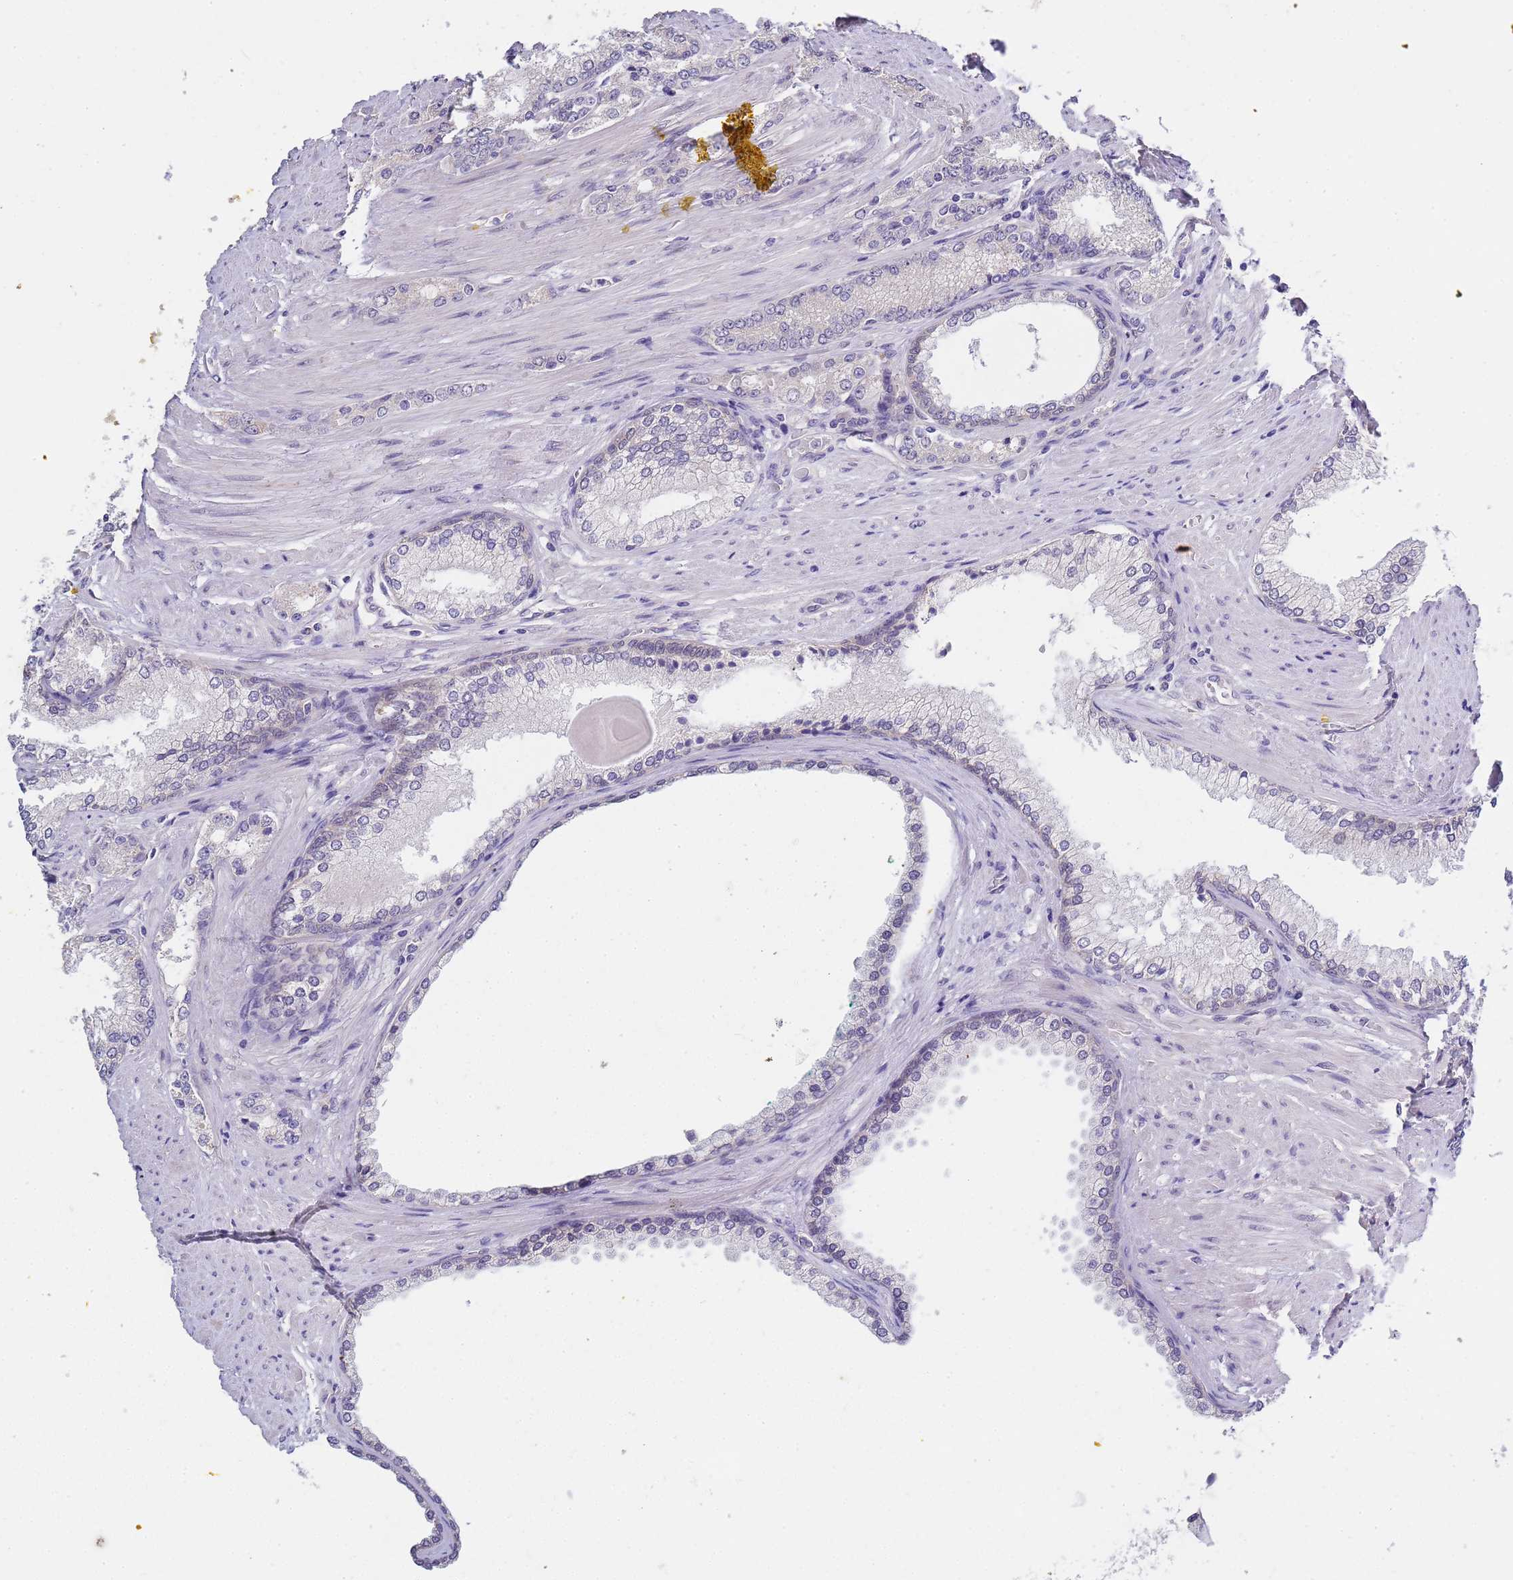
{"staining": {"intensity": "negative", "quantity": "none", "location": "none"}, "tissue": "prostate cancer", "cell_type": "Tumor cells", "image_type": "cancer", "snomed": [{"axis": "morphology", "description": "Adenocarcinoma, High grade"}, {"axis": "topography", "description": "Prostate"}], "caption": "A micrograph of human prostate cancer (adenocarcinoma (high-grade)) is negative for staining in tumor cells. (Brightfield microscopy of DAB immunohistochemistry (IHC) at high magnification).", "gene": "TRMT10A", "patient": {"sex": "male", "age": 66}}